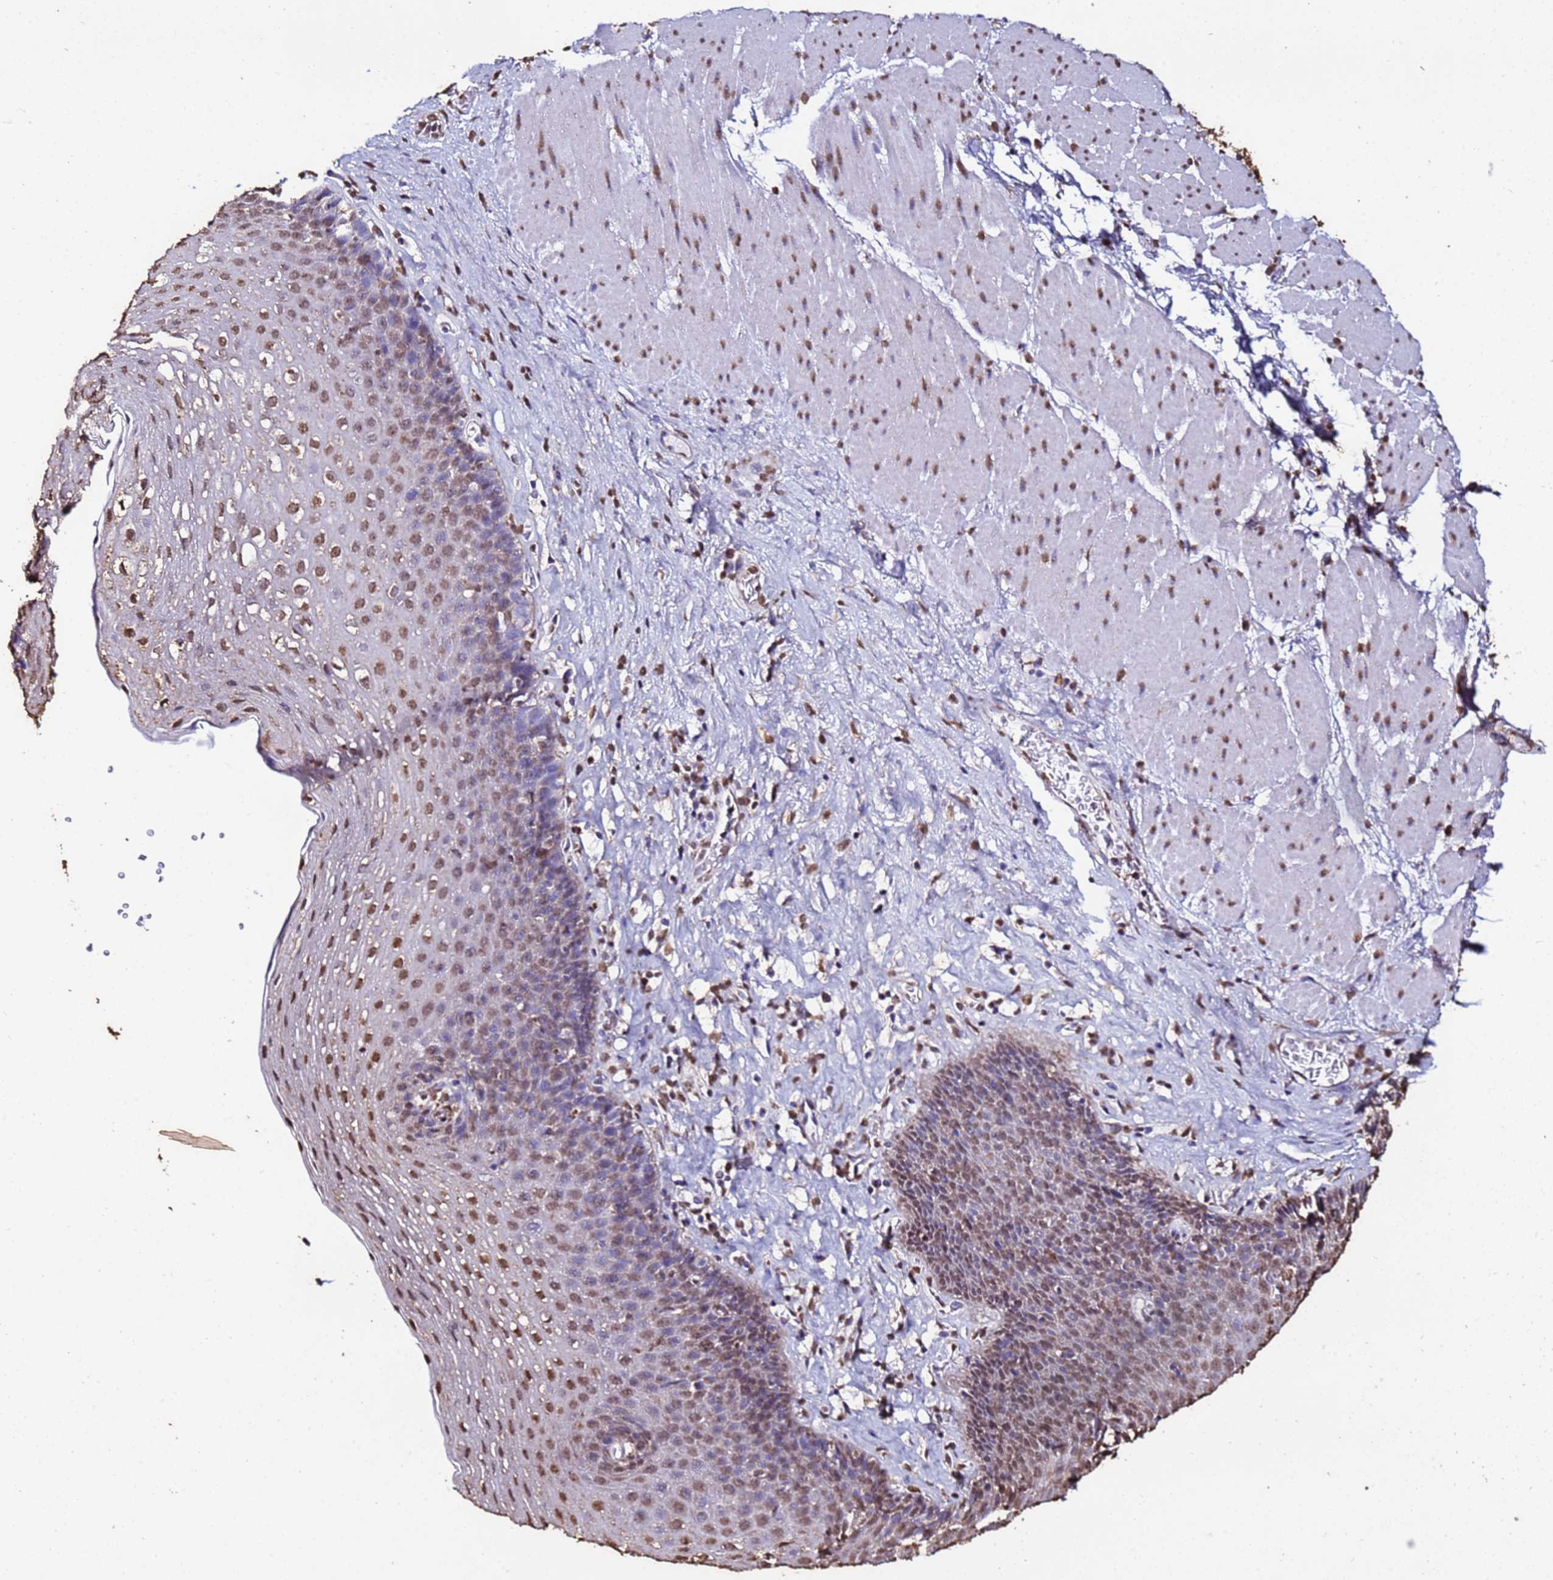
{"staining": {"intensity": "moderate", "quantity": "<25%", "location": "nuclear"}, "tissue": "esophagus", "cell_type": "Squamous epithelial cells", "image_type": "normal", "snomed": [{"axis": "morphology", "description": "Normal tissue, NOS"}, {"axis": "topography", "description": "Esophagus"}], "caption": "A photomicrograph of human esophagus stained for a protein displays moderate nuclear brown staining in squamous epithelial cells.", "gene": "TRIP6", "patient": {"sex": "female", "age": 66}}